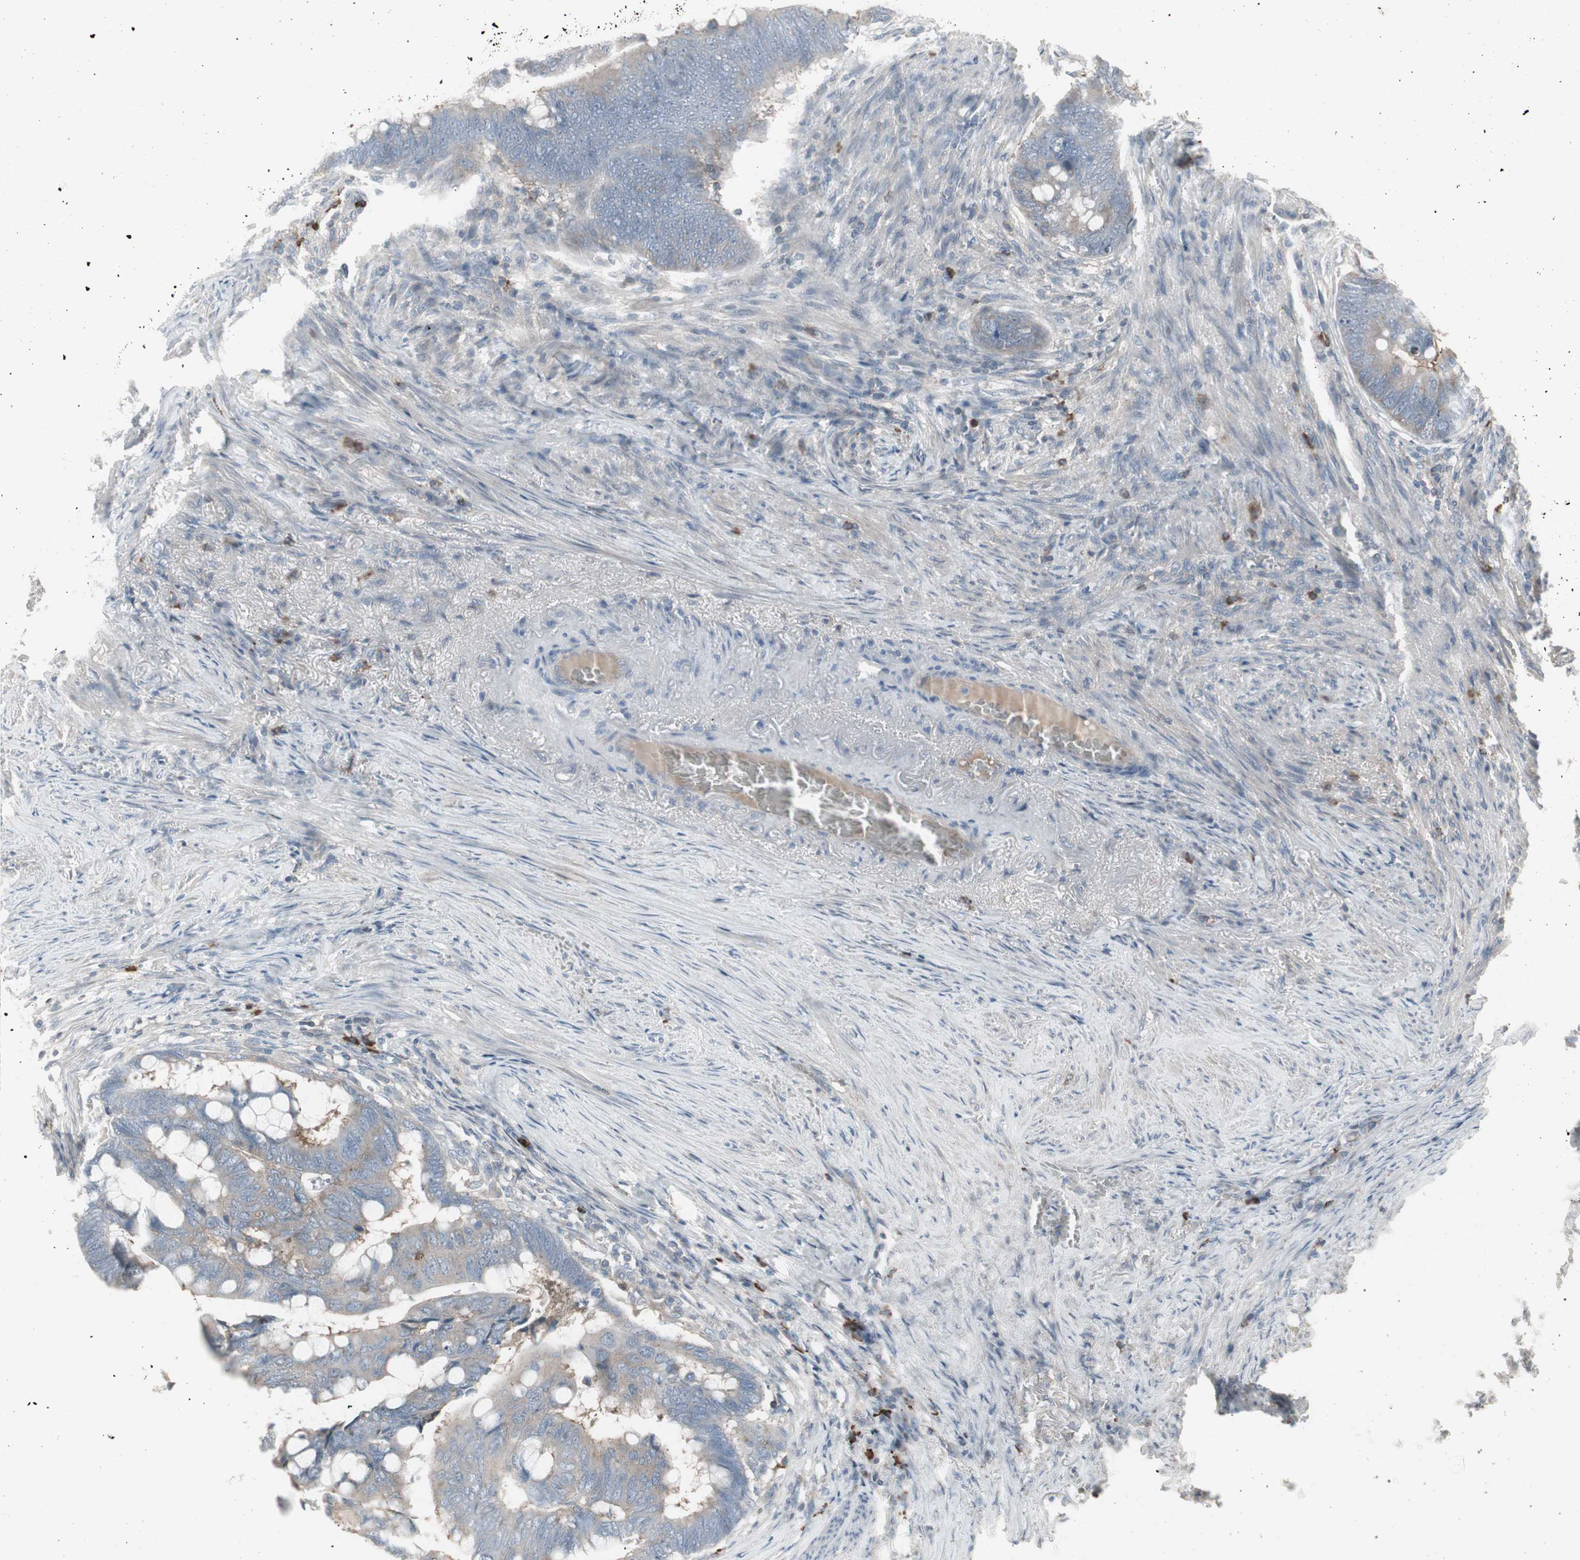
{"staining": {"intensity": "weak", "quantity": ">75%", "location": "cytoplasmic/membranous"}, "tissue": "colorectal cancer", "cell_type": "Tumor cells", "image_type": "cancer", "snomed": [{"axis": "morphology", "description": "Normal tissue, NOS"}, {"axis": "morphology", "description": "Adenocarcinoma, NOS"}, {"axis": "topography", "description": "Rectum"}, {"axis": "topography", "description": "Peripheral nerve tissue"}], "caption": "Immunohistochemistry (IHC) image of human colorectal cancer (adenocarcinoma) stained for a protein (brown), which demonstrates low levels of weak cytoplasmic/membranous staining in approximately >75% of tumor cells.", "gene": "ZSCAN32", "patient": {"sex": "male", "age": 92}}